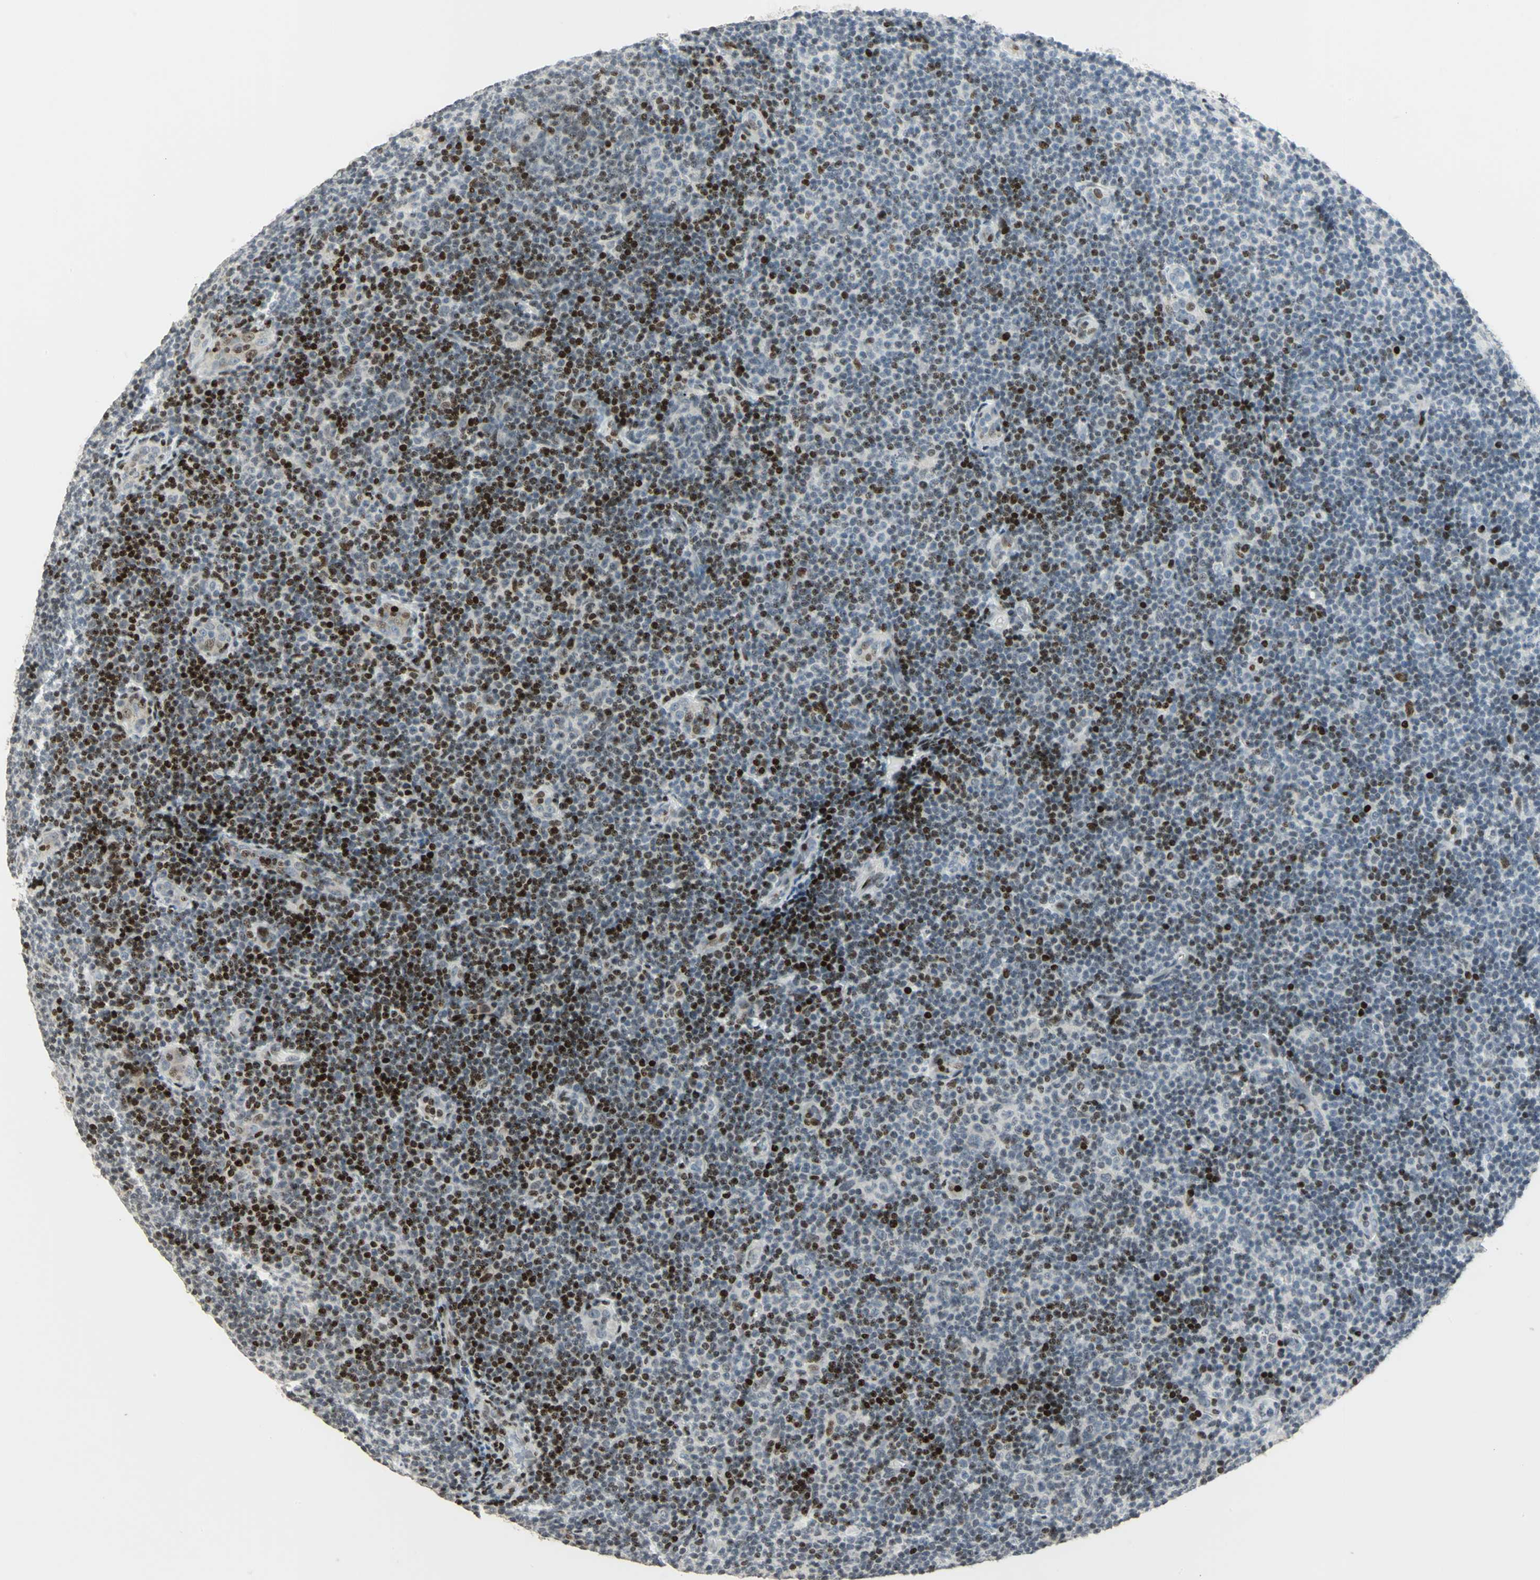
{"staining": {"intensity": "strong", "quantity": "<25%", "location": "nuclear"}, "tissue": "lymphoma", "cell_type": "Tumor cells", "image_type": "cancer", "snomed": [{"axis": "morphology", "description": "Malignant lymphoma, non-Hodgkin's type, Low grade"}, {"axis": "topography", "description": "Lymph node"}], "caption": "The photomicrograph shows immunohistochemical staining of lymphoma. There is strong nuclear expression is identified in approximately <25% of tumor cells. The staining was performed using DAB (3,3'-diaminobenzidine), with brown indicating positive protein expression. Nuclei are stained blue with hematoxylin.", "gene": "KDM1A", "patient": {"sex": "male", "age": 83}}